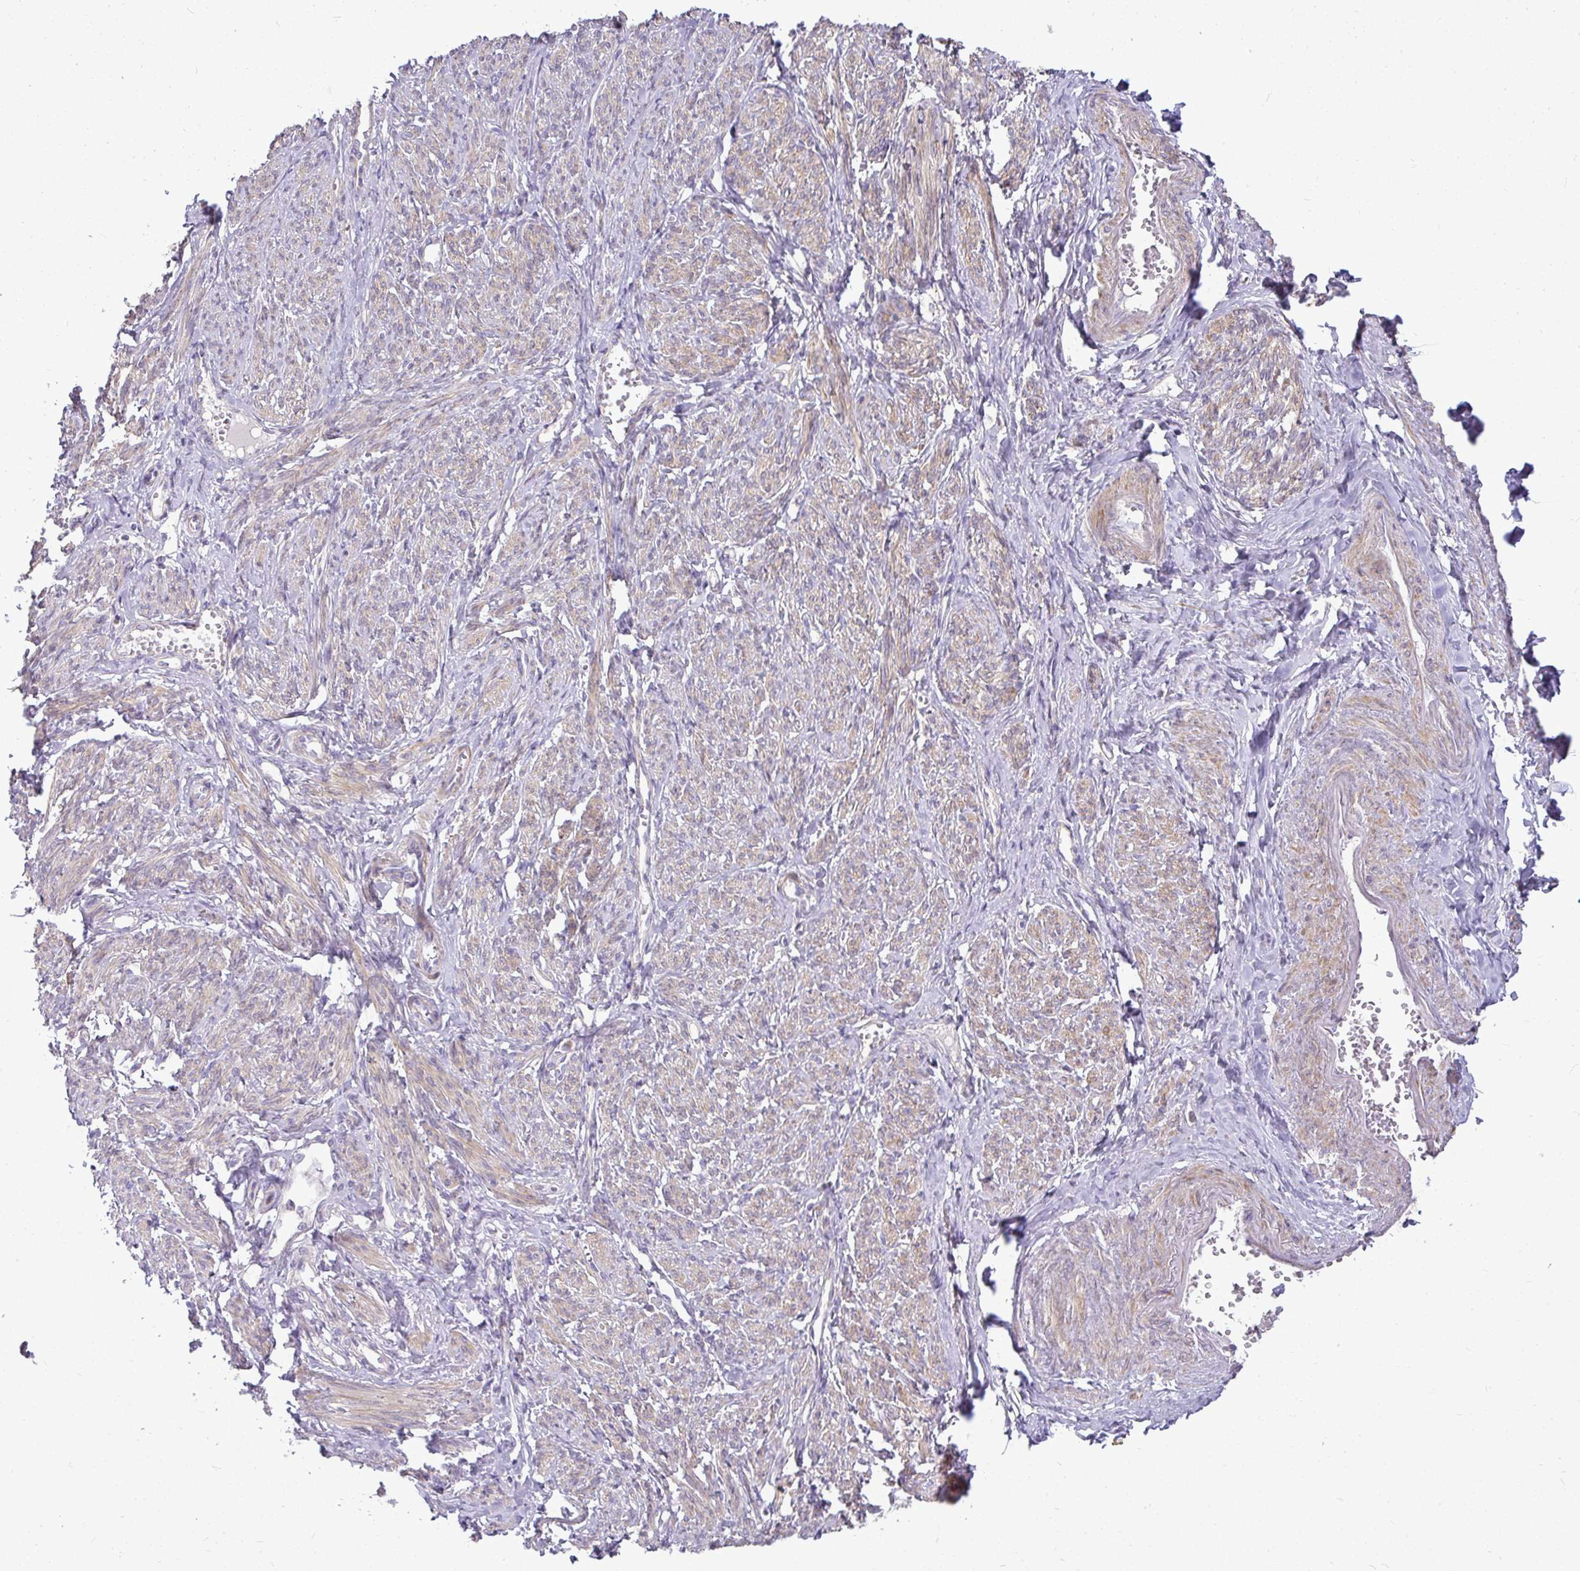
{"staining": {"intensity": "weak", "quantity": "25%-75%", "location": "cytoplasmic/membranous"}, "tissue": "smooth muscle", "cell_type": "Smooth muscle cells", "image_type": "normal", "snomed": [{"axis": "morphology", "description": "Normal tissue, NOS"}, {"axis": "topography", "description": "Smooth muscle"}], "caption": "A high-resolution histopathology image shows immunohistochemistry staining of unremarkable smooth muscle, which reveals weak cytoplasmic/membranous staining in approximately 25%-75% of smooth muscle cells. (DAB = brown stain, brightfield microscopy at high magnification).", "gene": "STRIP1", "patient": {"sex": "female", "age": 65}}